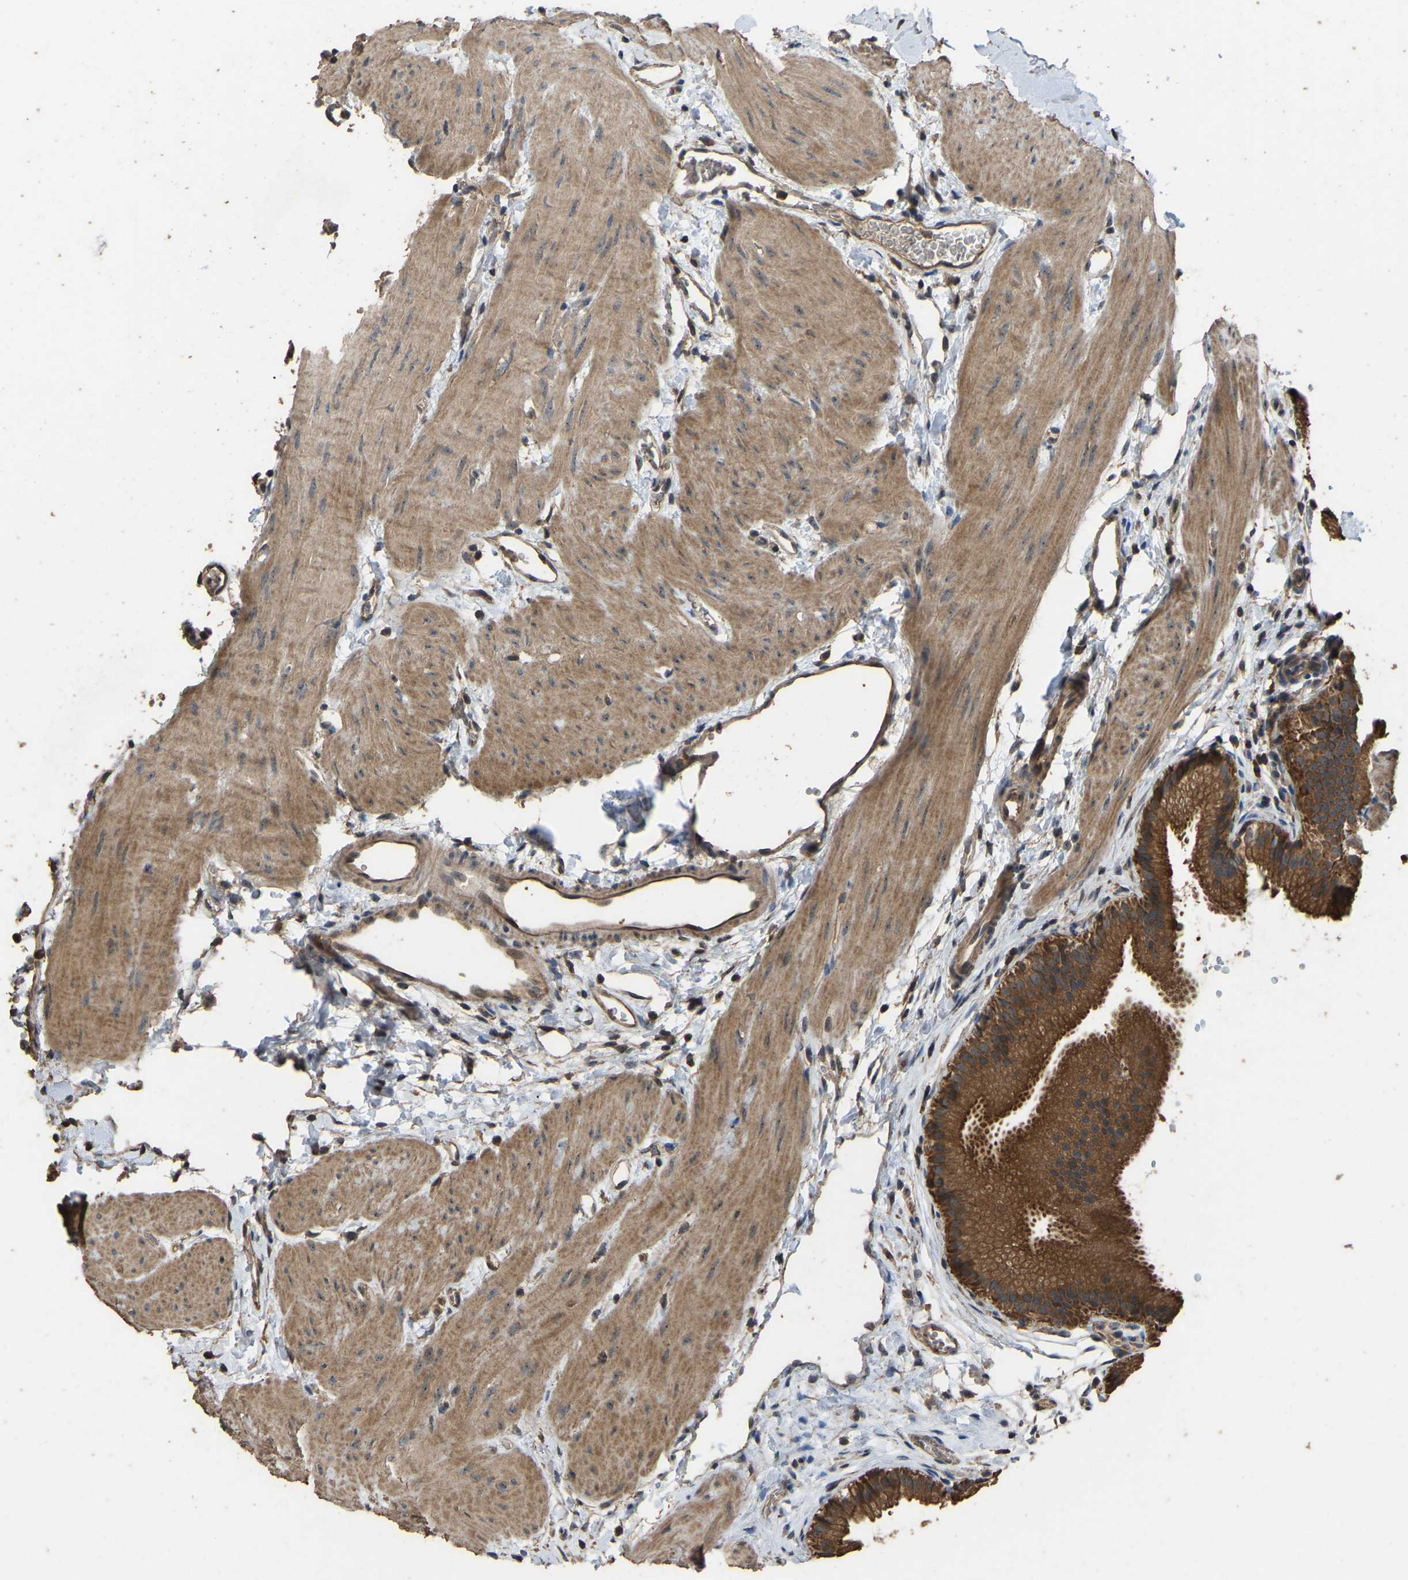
{"staining": {"intensity": "strong", "quantity": ">75%", "location": "cytoplasmic/membranous"}, "tissue": "gallbladder", "cell_type": "Glandular cells", "image_type": "normal", "snomed": [{"axis": "morphology", "description": "Normal tissue, NOS"}, {"axis": "topography", "description": "Gallbladder"}], "caption": "Glandular cells display high levels of strong cytoplasmic/membranous expression in approximately >75% of cells in unremarkable human gallbladder.", "gene": "FHIT", "patient": {"sex": "female", "age": 26}}